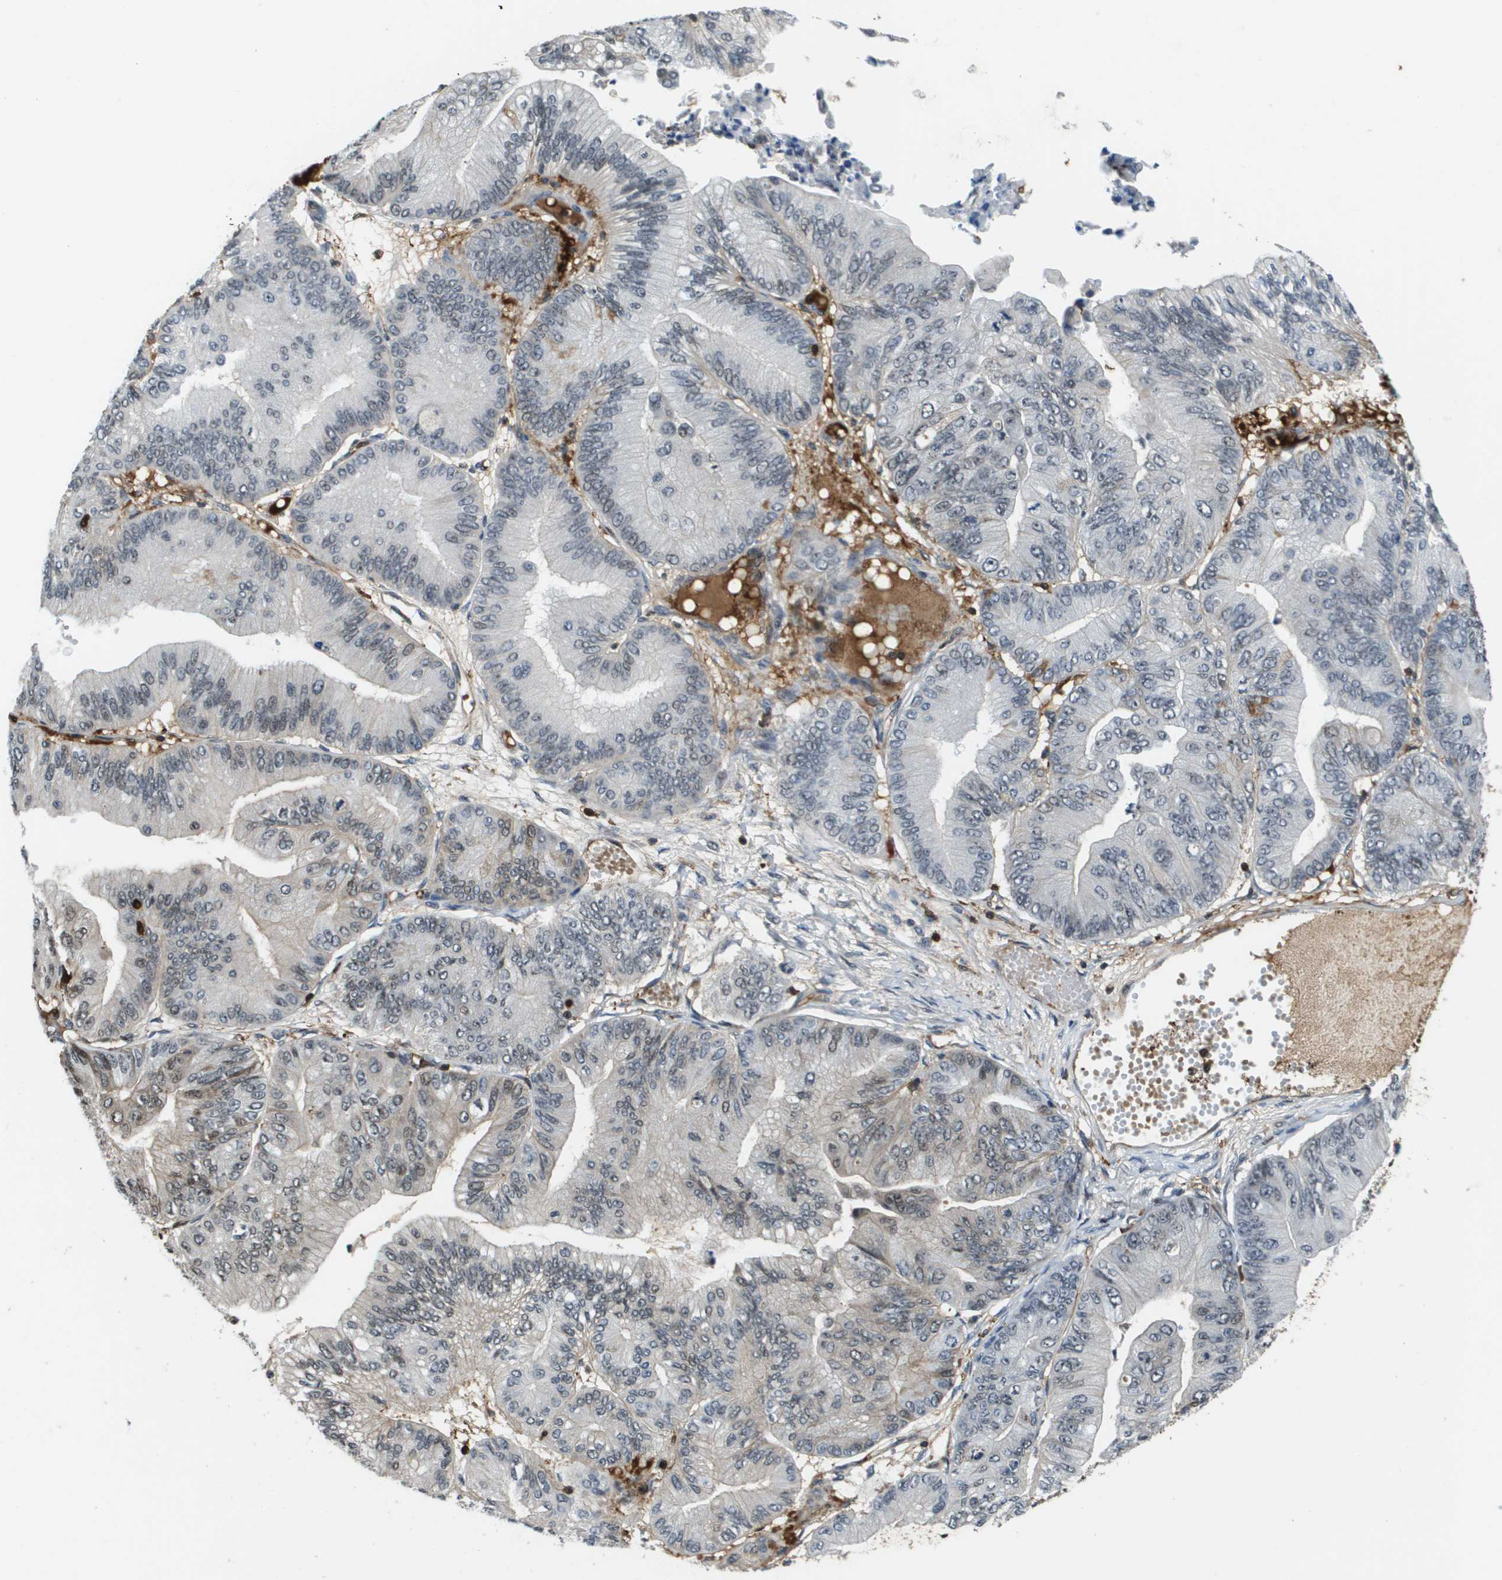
{"staining": {"intensity": "negative", "quantity": "none", "location": "none"}, "tissue": "ovarian cancer", "cell_type": "Tumor cells", "image_type": "cancer", "snomed": [{"axis": "morphology", "description": "Cystadenocarcinoma, mucinous, NOS"}, {"axis": "topography", "description": "Ovary"}], "caption": "Histopathology image shows no protein staining in tumor cells of ovarian cancer (mucinous cystadenocarcinoma) tissue.", "gene": "EP400", "patient": {"sex": "female", "age": 61}}